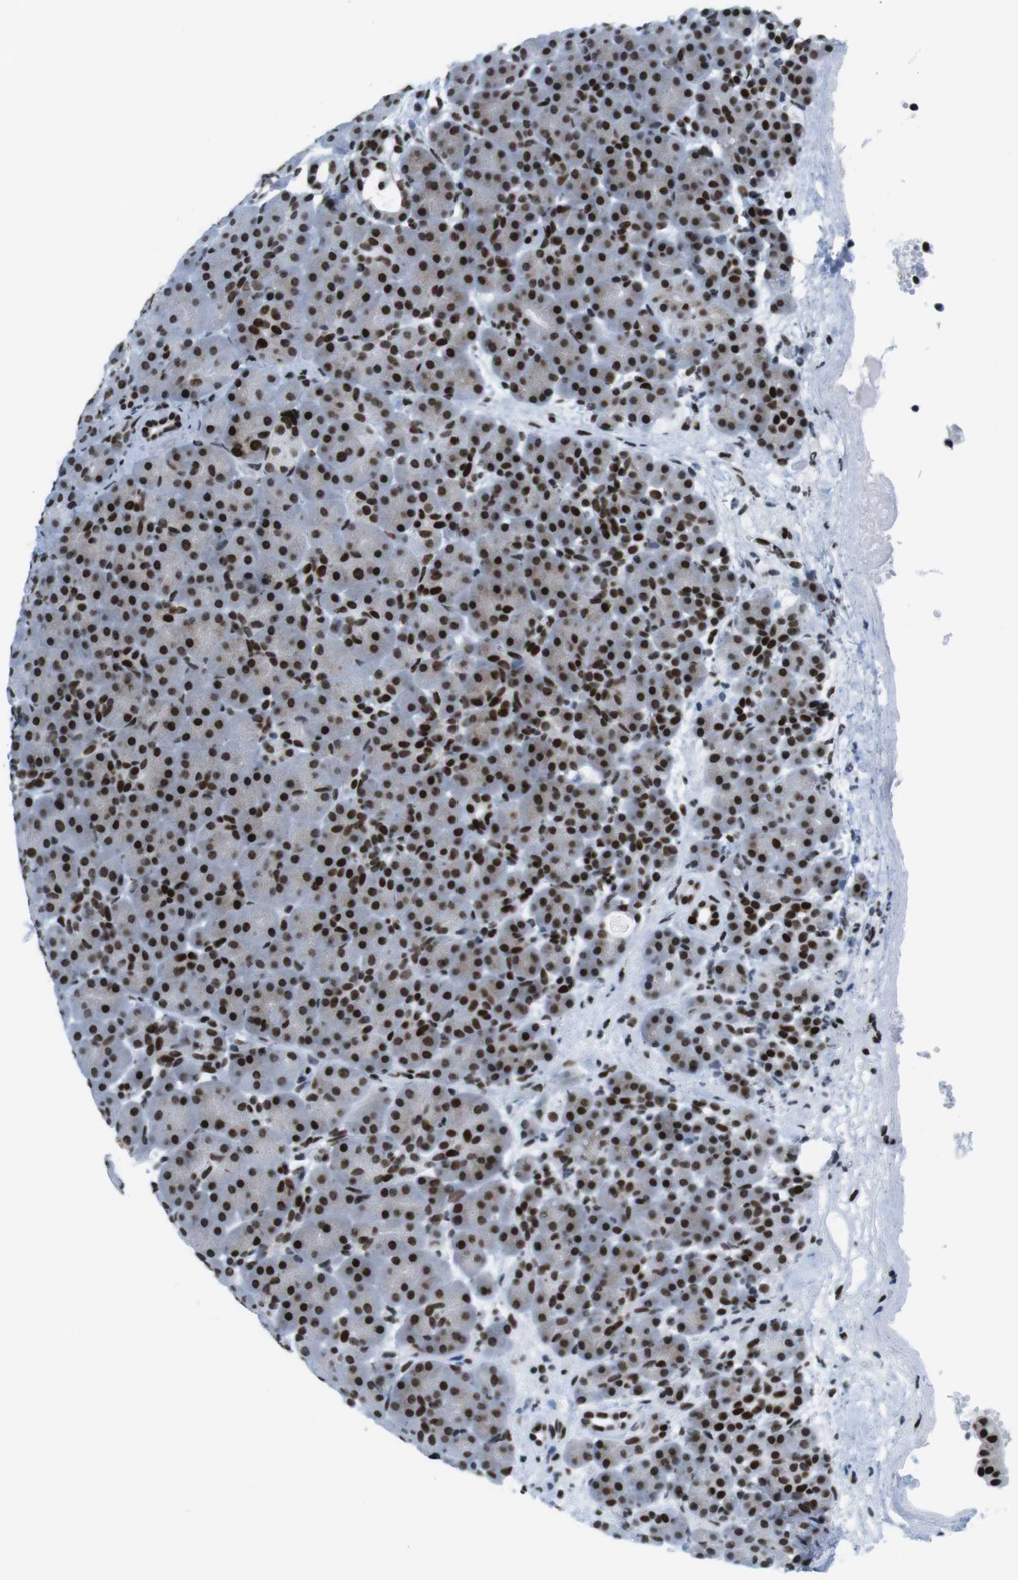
{"staining": {"intensity": "strong", "quantity": ">75%", "location": "nuclear"}, "tissue": "pancreas", "cell_type": "Exocrine glandular cells", "image_type": "normal", "snomed": [{"axis": "morphology", "description": "Normal tissue, NOS"}, {"axis": "topography", "description": "Pancreas"}], "caption": "This is a photomicrograph of immunohistochemistry (IHC) staining of unremarkable pancreas, which shows strong staining in the nuclear of exocrine glandular cells.", "gene": "CITED2", "patient": {"sex": "male", "age": 66}}